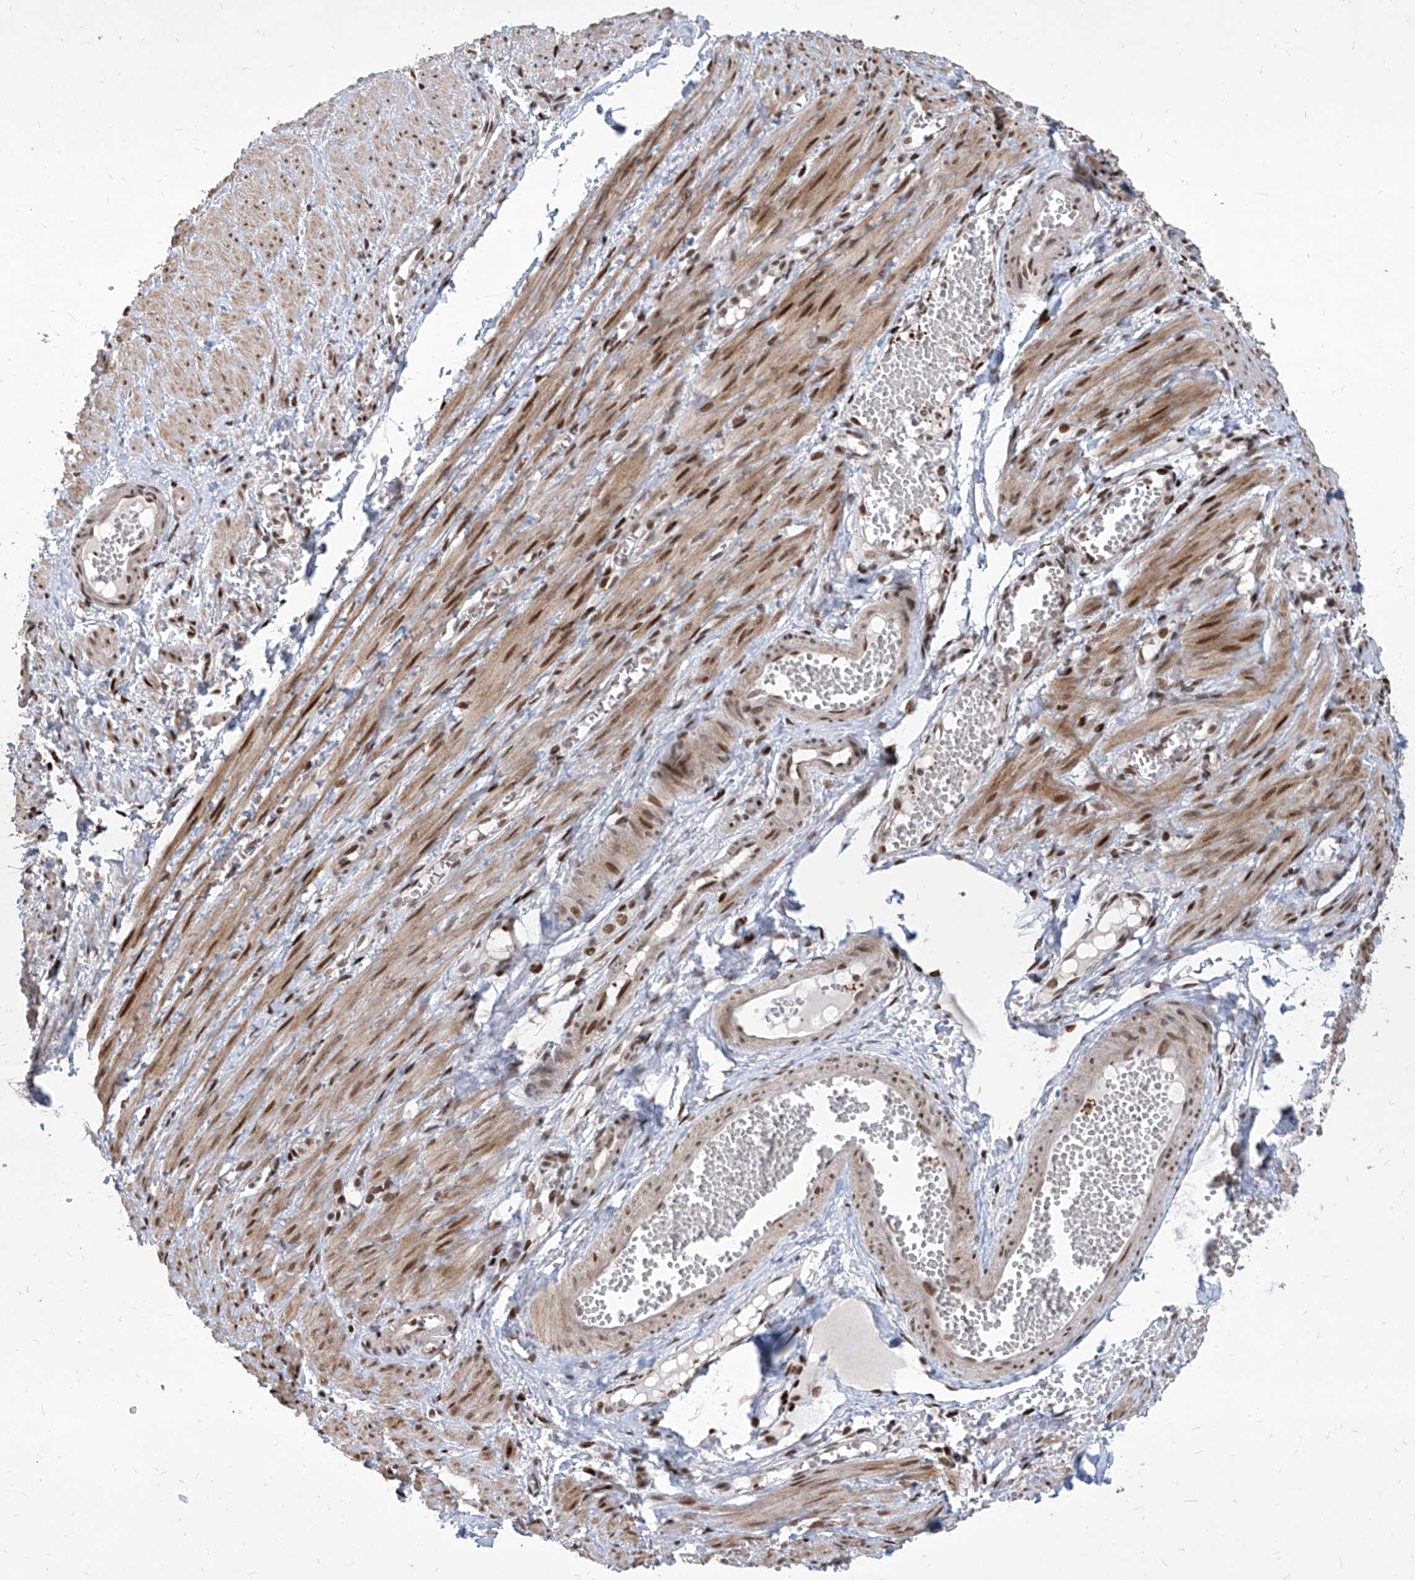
{"staining": {"intensity": "moderate", "quantity": ">75%", "location": "nuclear"}, "tissue": "adipose tissue", "cell_type": "Adipocytes", "image_type": "normal", "snomed": [{"axis": "morphology", "description": "Normal tissue, NOS"}, {"axis": "topography", "description": "Smooth muscle"}, {"axis": "topography", "description": "Peripheral nerve tissue"}], "caption": "The histopathology image demonstrates immunohistochemical staining of unremarkable adipose tissue. There is moderate nuclear expression is appreciated in about >75% of adipocytes.", "gene": "IRF2", "patient": {"sex": "female", "age": 39}}